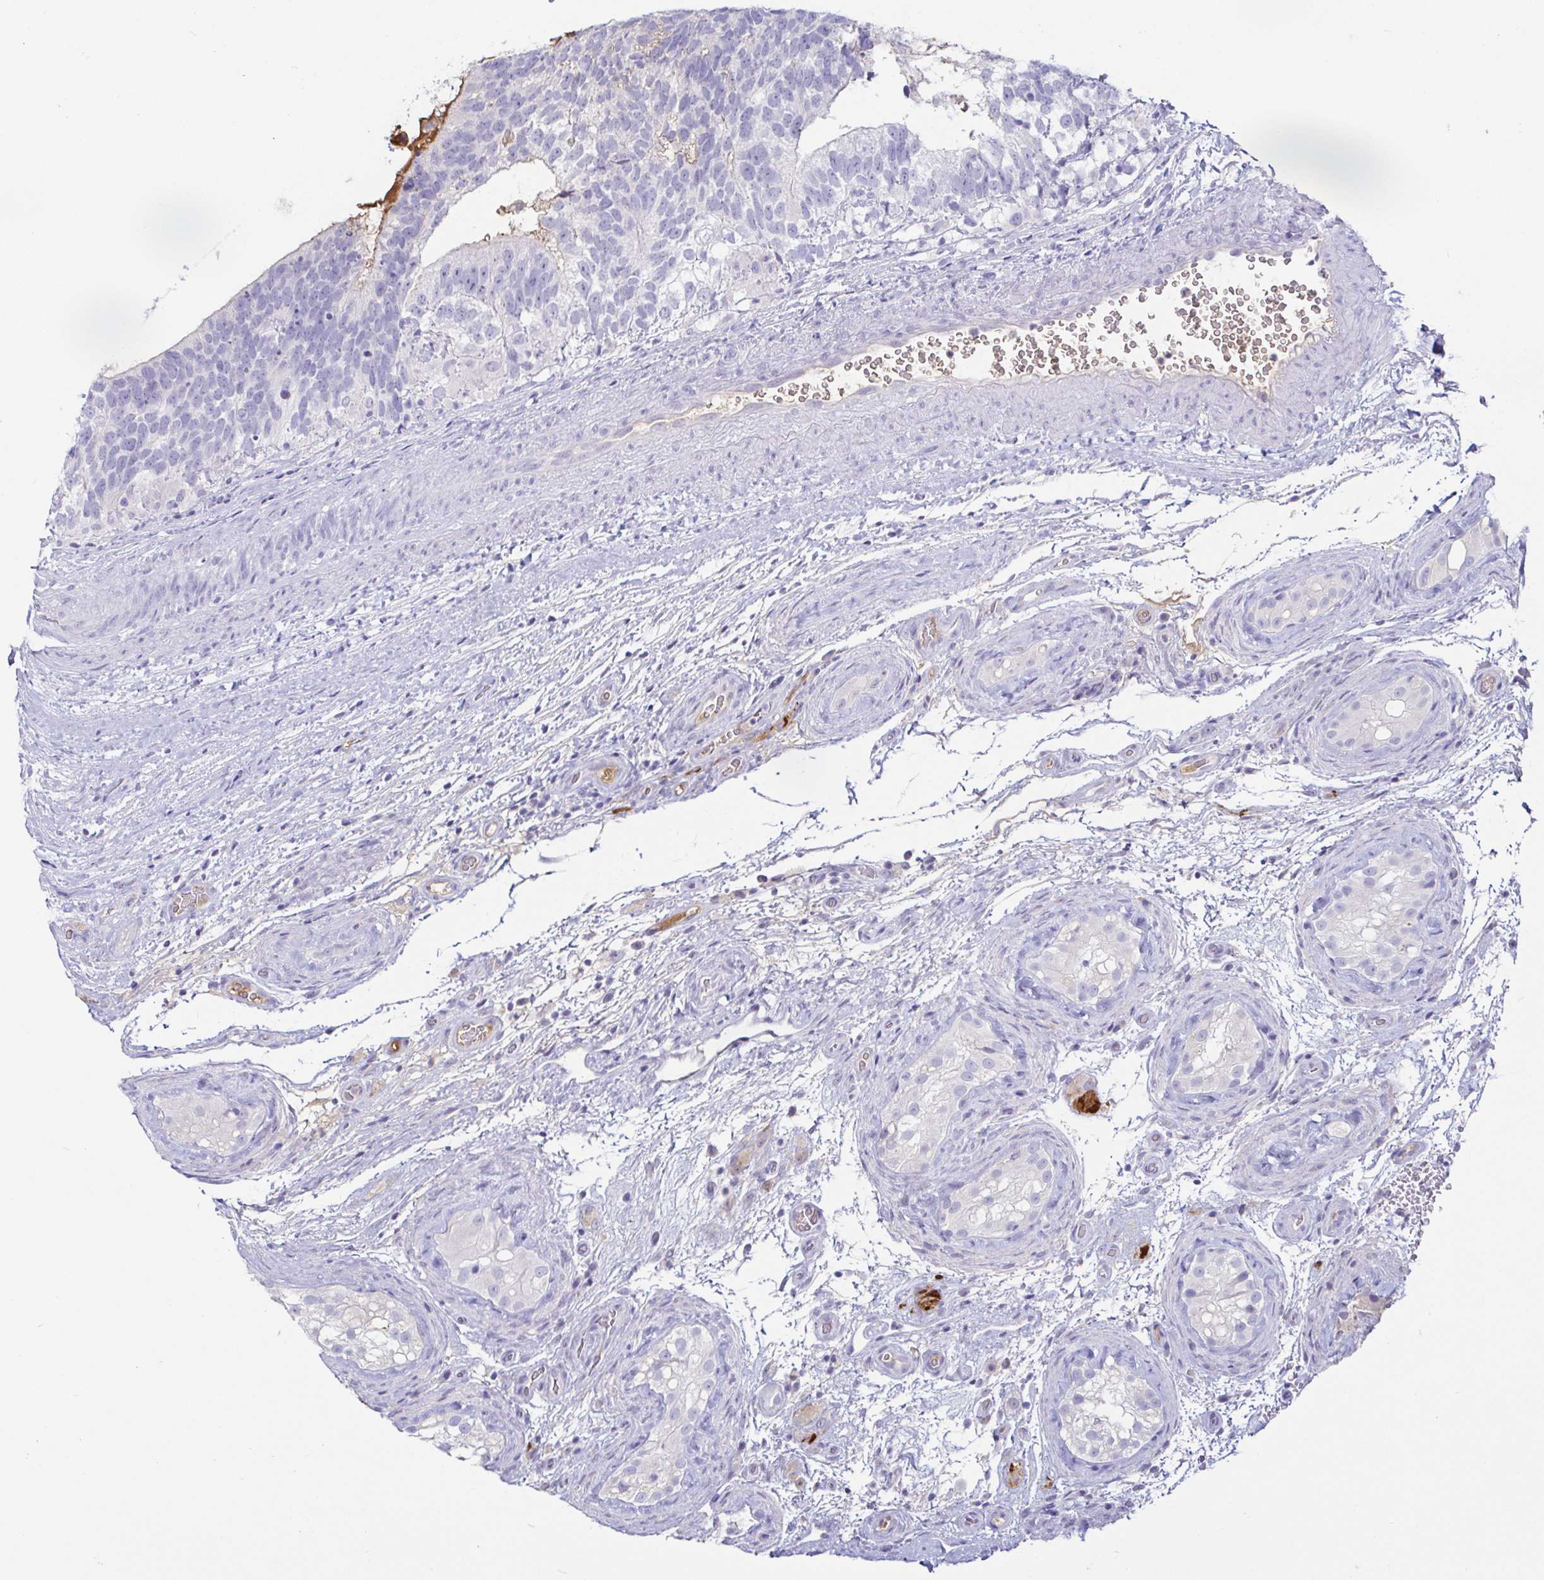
{"staining": {"intensity": "negative", "quantity": "none", "location": "none"}, "tissue": "testis cancer", "cell_type": "Tumor cells", "image_type": "cancer", "snomed": [{"axis": "morphology", "description": "Seminoma, NOS"}, {"axis": "morphology", "description": "Carcinoma, Embryonal, NOS"}, {"axis": "topography", "description": "Testis"}], "caption": "Photomicrograph shows no significant protein staining in tumor cells of testis embryonal carcinoma.", "gene": "SAA4", "patient": {"sex": "male", "age": 41}}